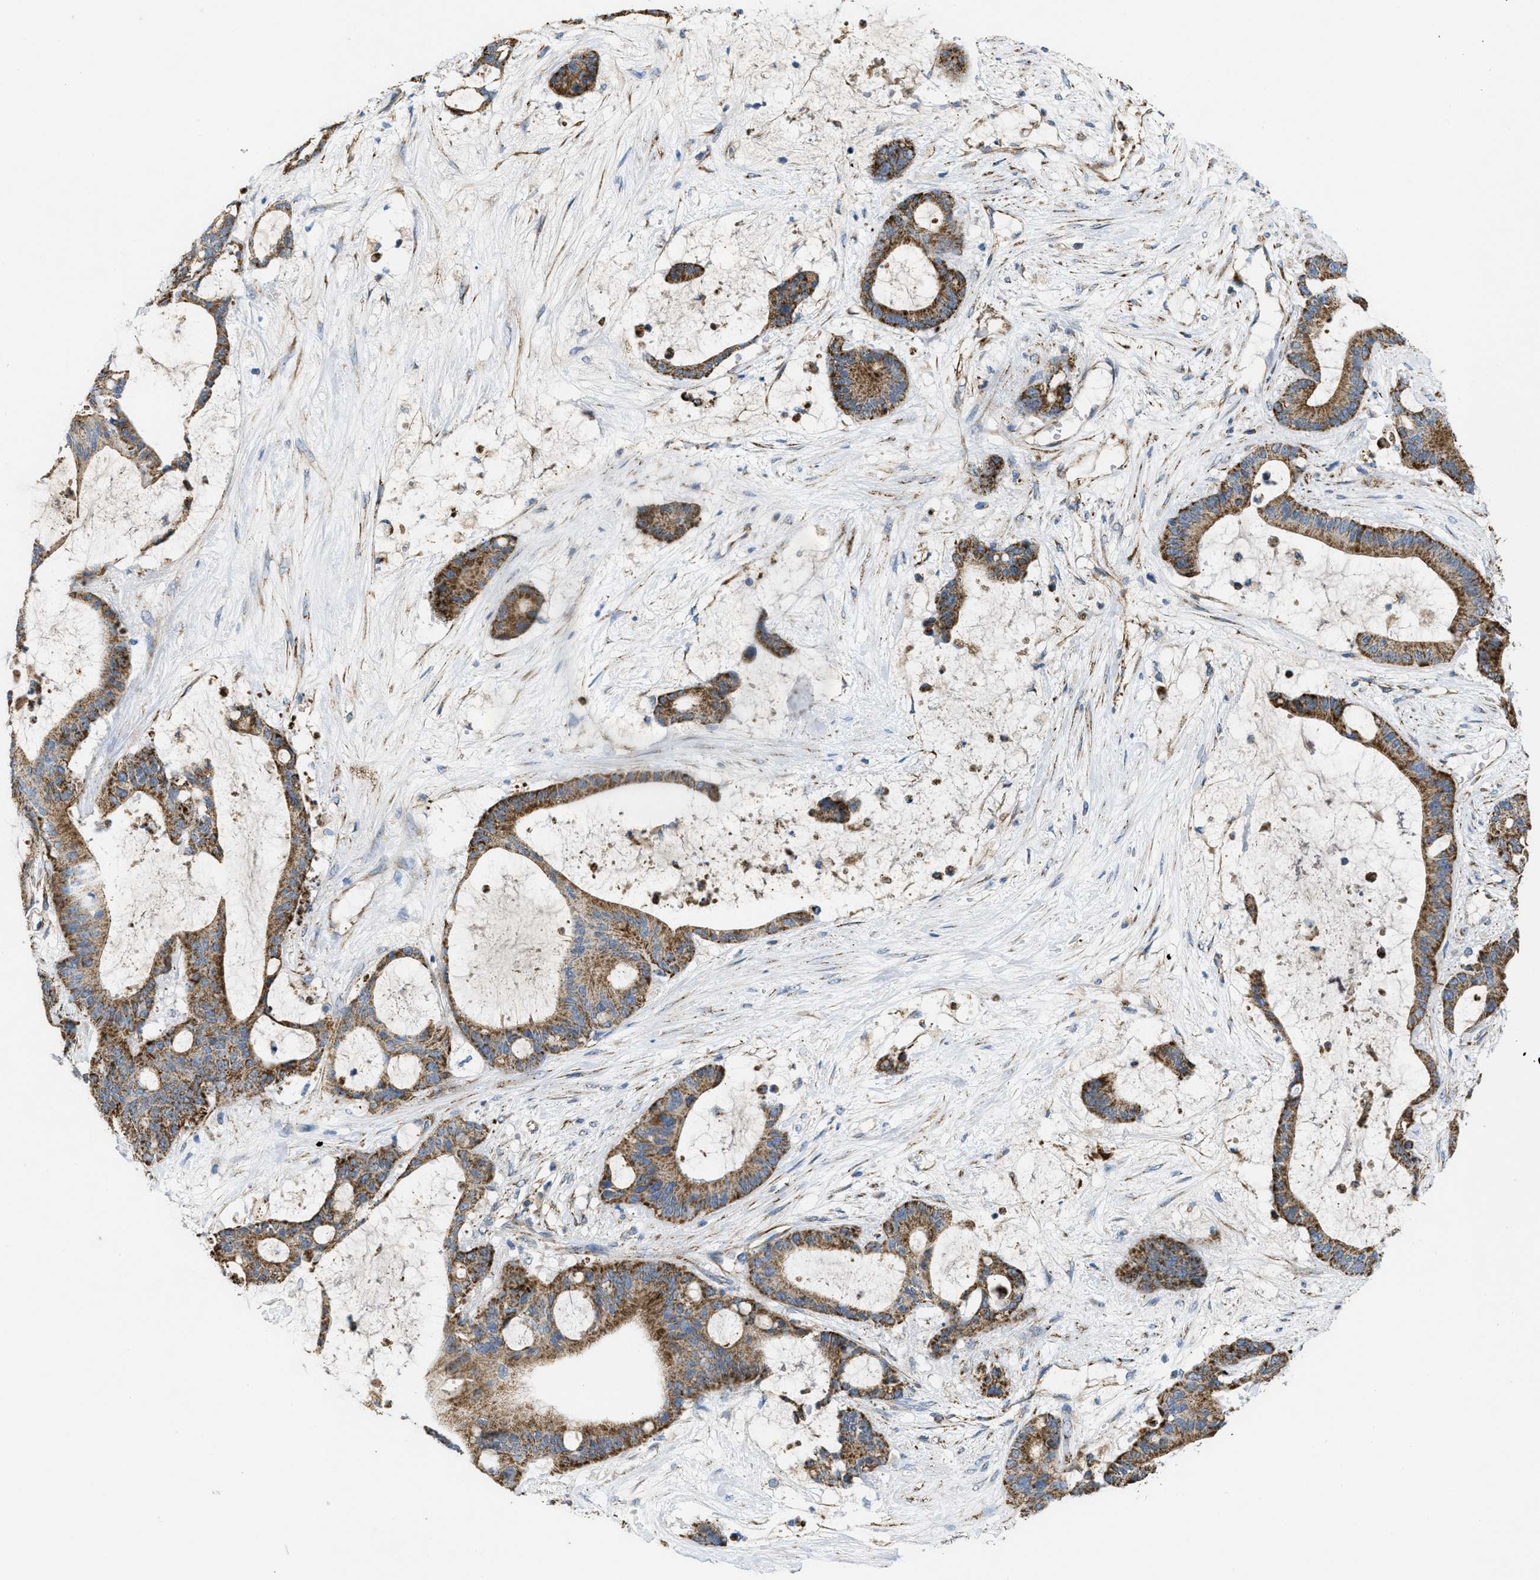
{"staining": {"intensity": "strong", "quantity": ">75%", "location": "cytoplasmic/membranous"}, "tissue": "liver cancer", "cell_type": "Tumor cells", "image_type": "cancer", "snomed": [{"axis": "morphology", "description": "Cholangiocarcinoma"}, {"axis": "topography", "description": "Liver"}], "caption": "The histopathology image demonstrates immunohistochemical staining of liver cancer (cholangiocarcinoma). There is strong cytoplasmic/membranous staining is appreciated in about >75% of tumor cells.", "gene": "BTN3A1", "patient": {"sex": "female", "age": 73}}